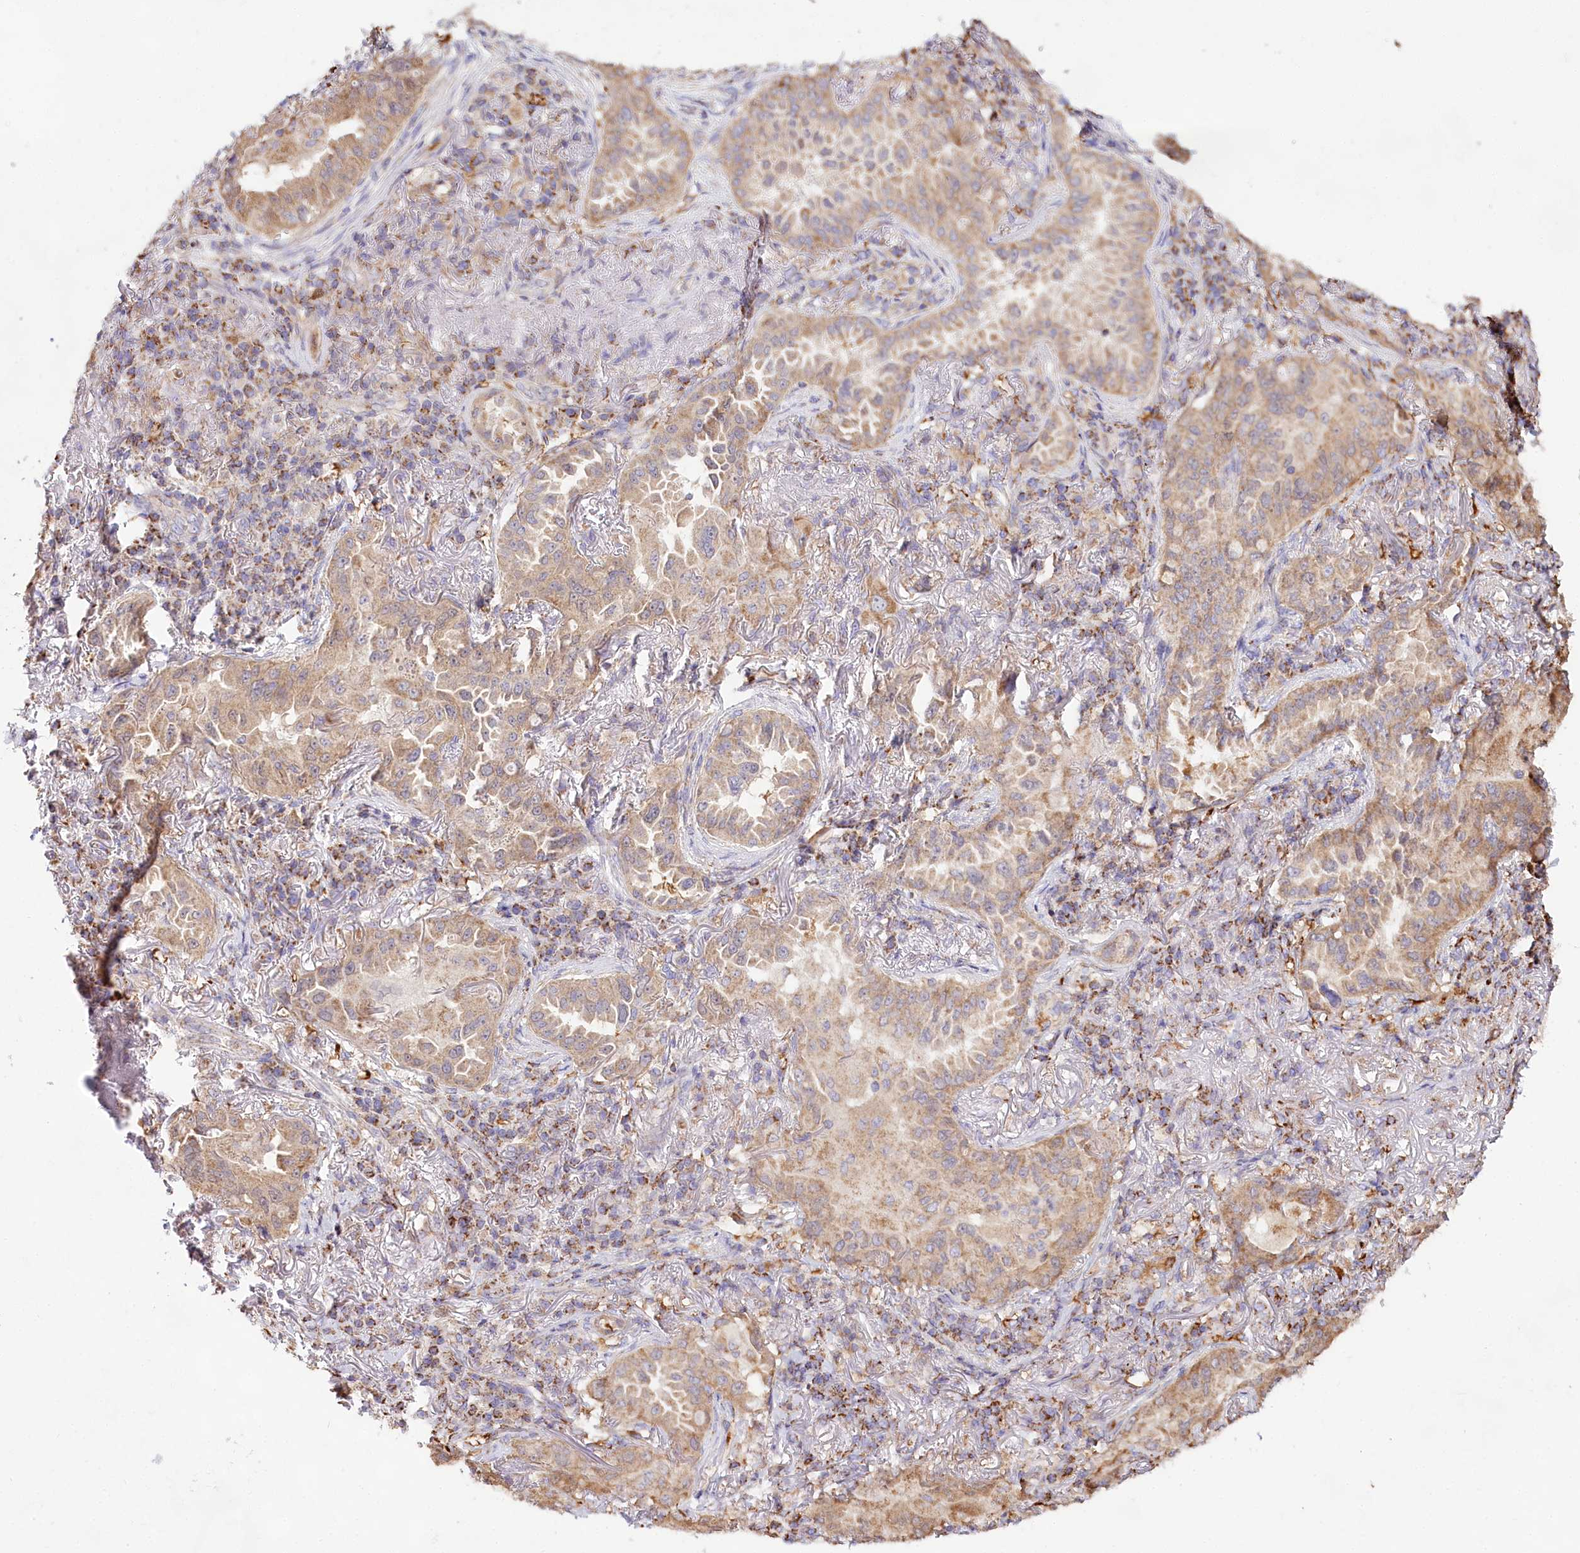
{"staining": {"intensity": "weak", "quantity": ">75%", "location": "cytoplasmic/membranous"}, "tissue": "lung cancer", "cell_type": "Tumor cells", "image_type": "cancer", "snomed": [{"axis": "morphology", "description": "Adenocarcinoma, NOS"}, {"axis": "topography", "description": "Lung"}], "caption": "Immunohistochemical staining of human adenocarcinoma (lung) exhibits low levels of weak cytoplasmic/membranous positivity in approximately >75% of tumor cells.", "gene": "TASOR2", "patient": {"sex": "female", "age": 69}}